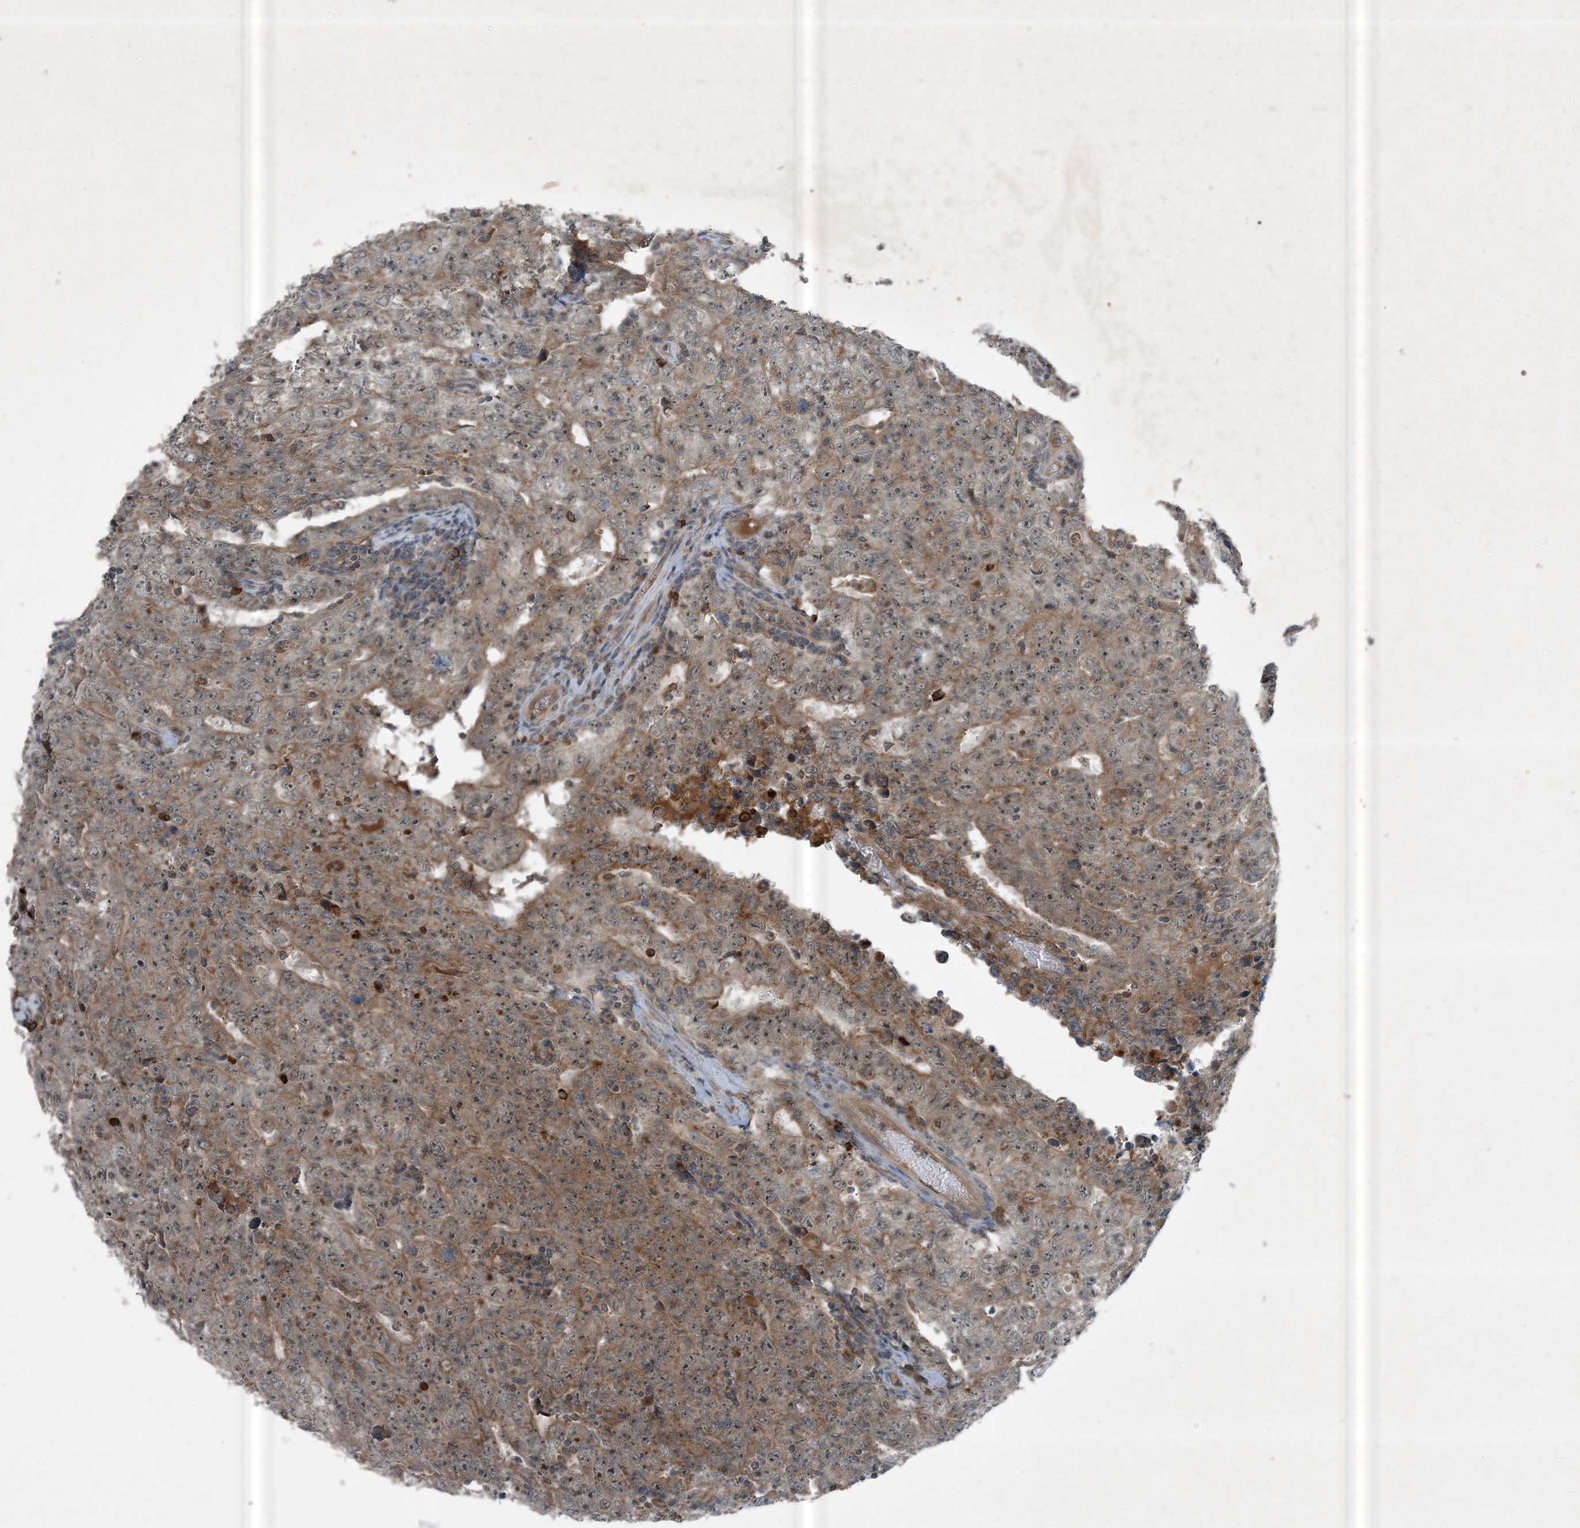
{"staining": {"intensity": "weak", "quantity": ">75%", "location": "cytoplasmic/membranous"}, "tissue": "testis cancer", "cell_type": "Tumor cells", "image_type": "cancer", "snomed": [{"axis": "morphology", "description": "Carcinoma, Embryonal, NOS"}, {"axis": "topography", "description": "Testis"}], "caption": "Immunohistochemistry of testis cancer displays low levels of weak cytoplasmic/membranous staining in about >75% of tumor cells.", "gene": "MDN1", "patient": {"sex": "male", "age": 26}}